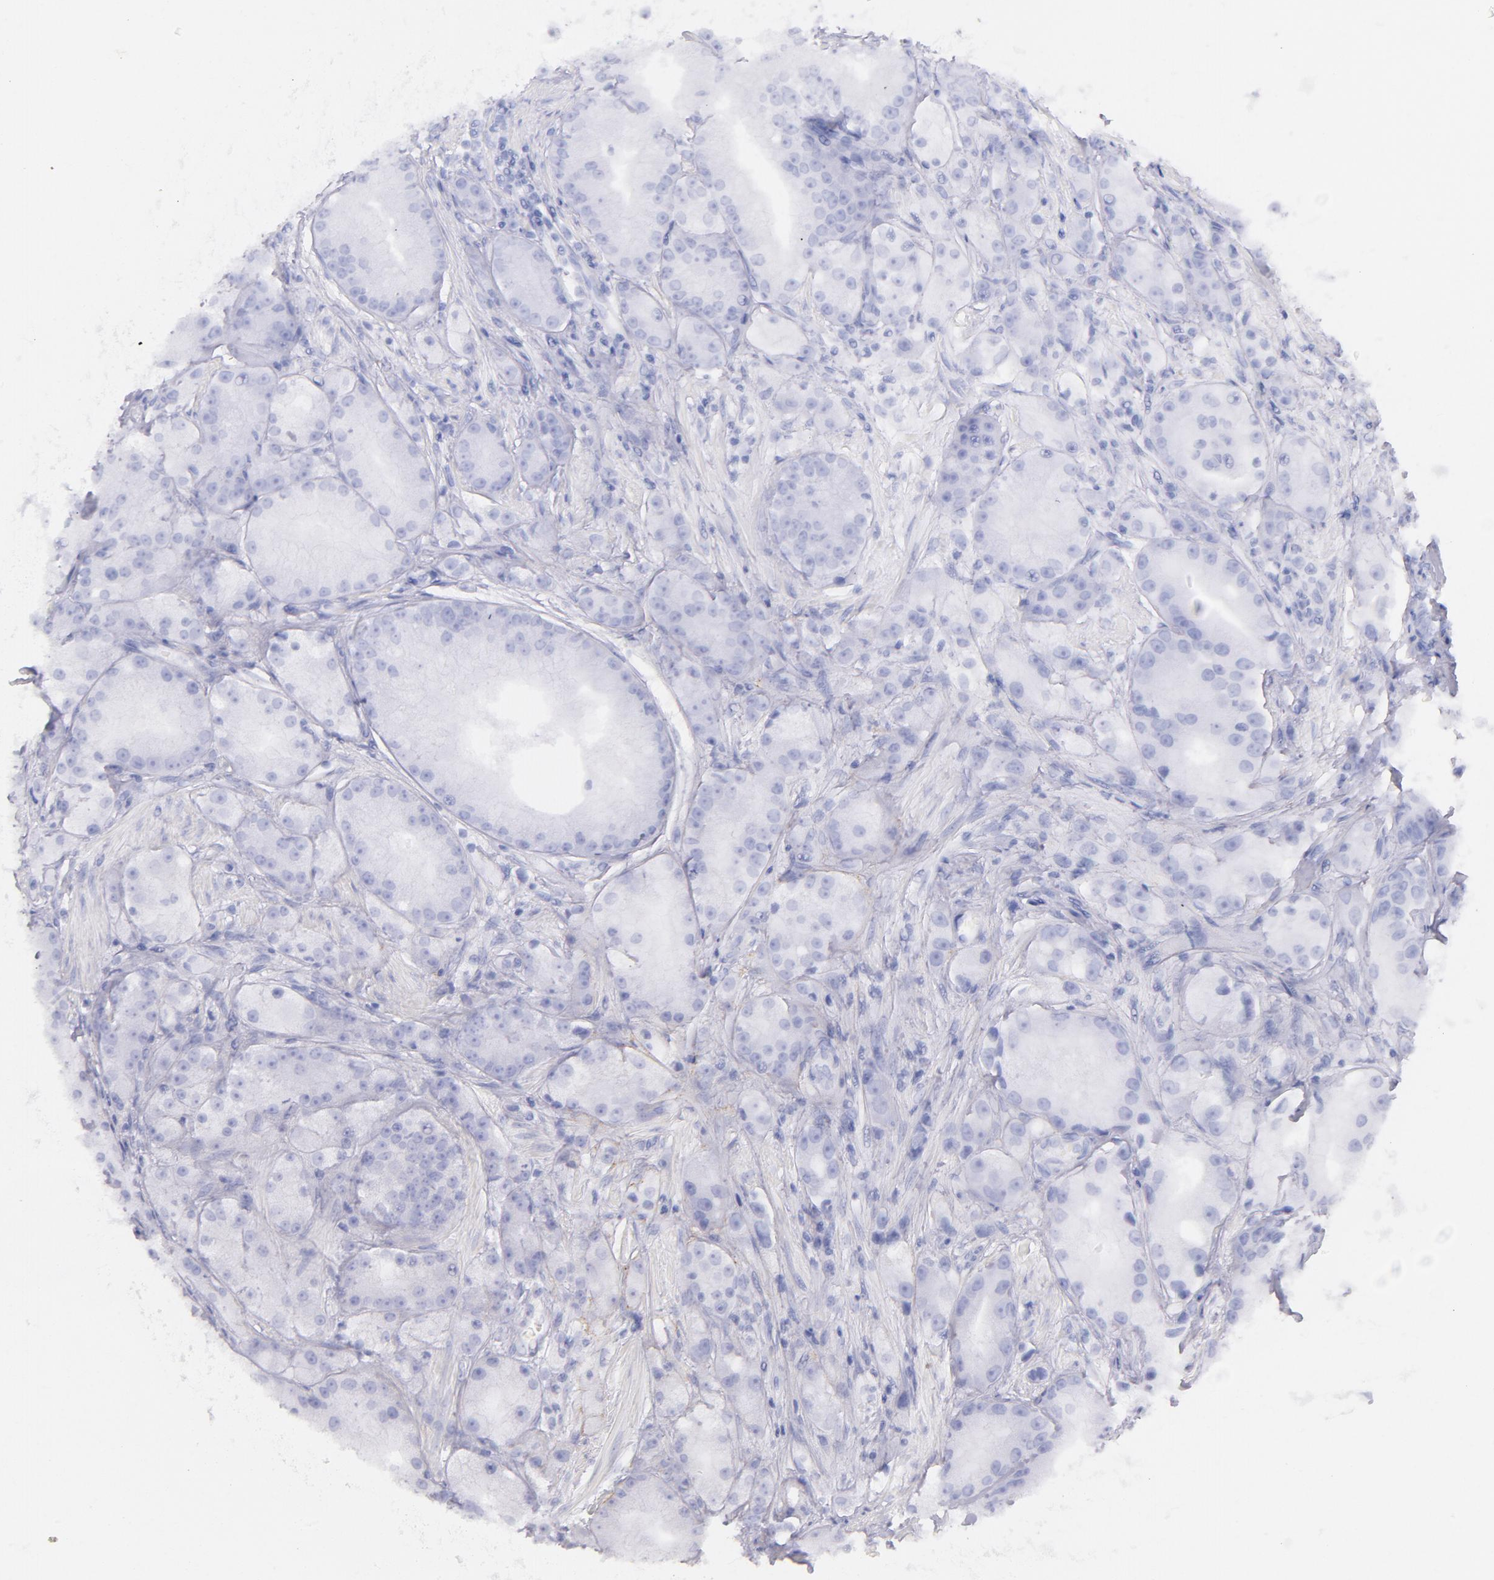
{"staining": {"intensity": "strong", "quantity": "<25%", "location": "cytoplasmic/membranous"}, "tissue": "prostate cancer", "cell_type": "Tumor cells", "image_type": "cancer", "snomed": [{"axis": "morphology", "description": "Adenocarcinoma, Medium grade"}, {"axis": "topography", "description": "Prostate"}], "caption": "IHC image of human prostate cancer stained for a protein (brown), which displays medium levels of strong cytoplasmic/membranous staining in about <25% of tumor cells.", "gene": "CD44", "patient": {"sex": "male", "age": 72}}